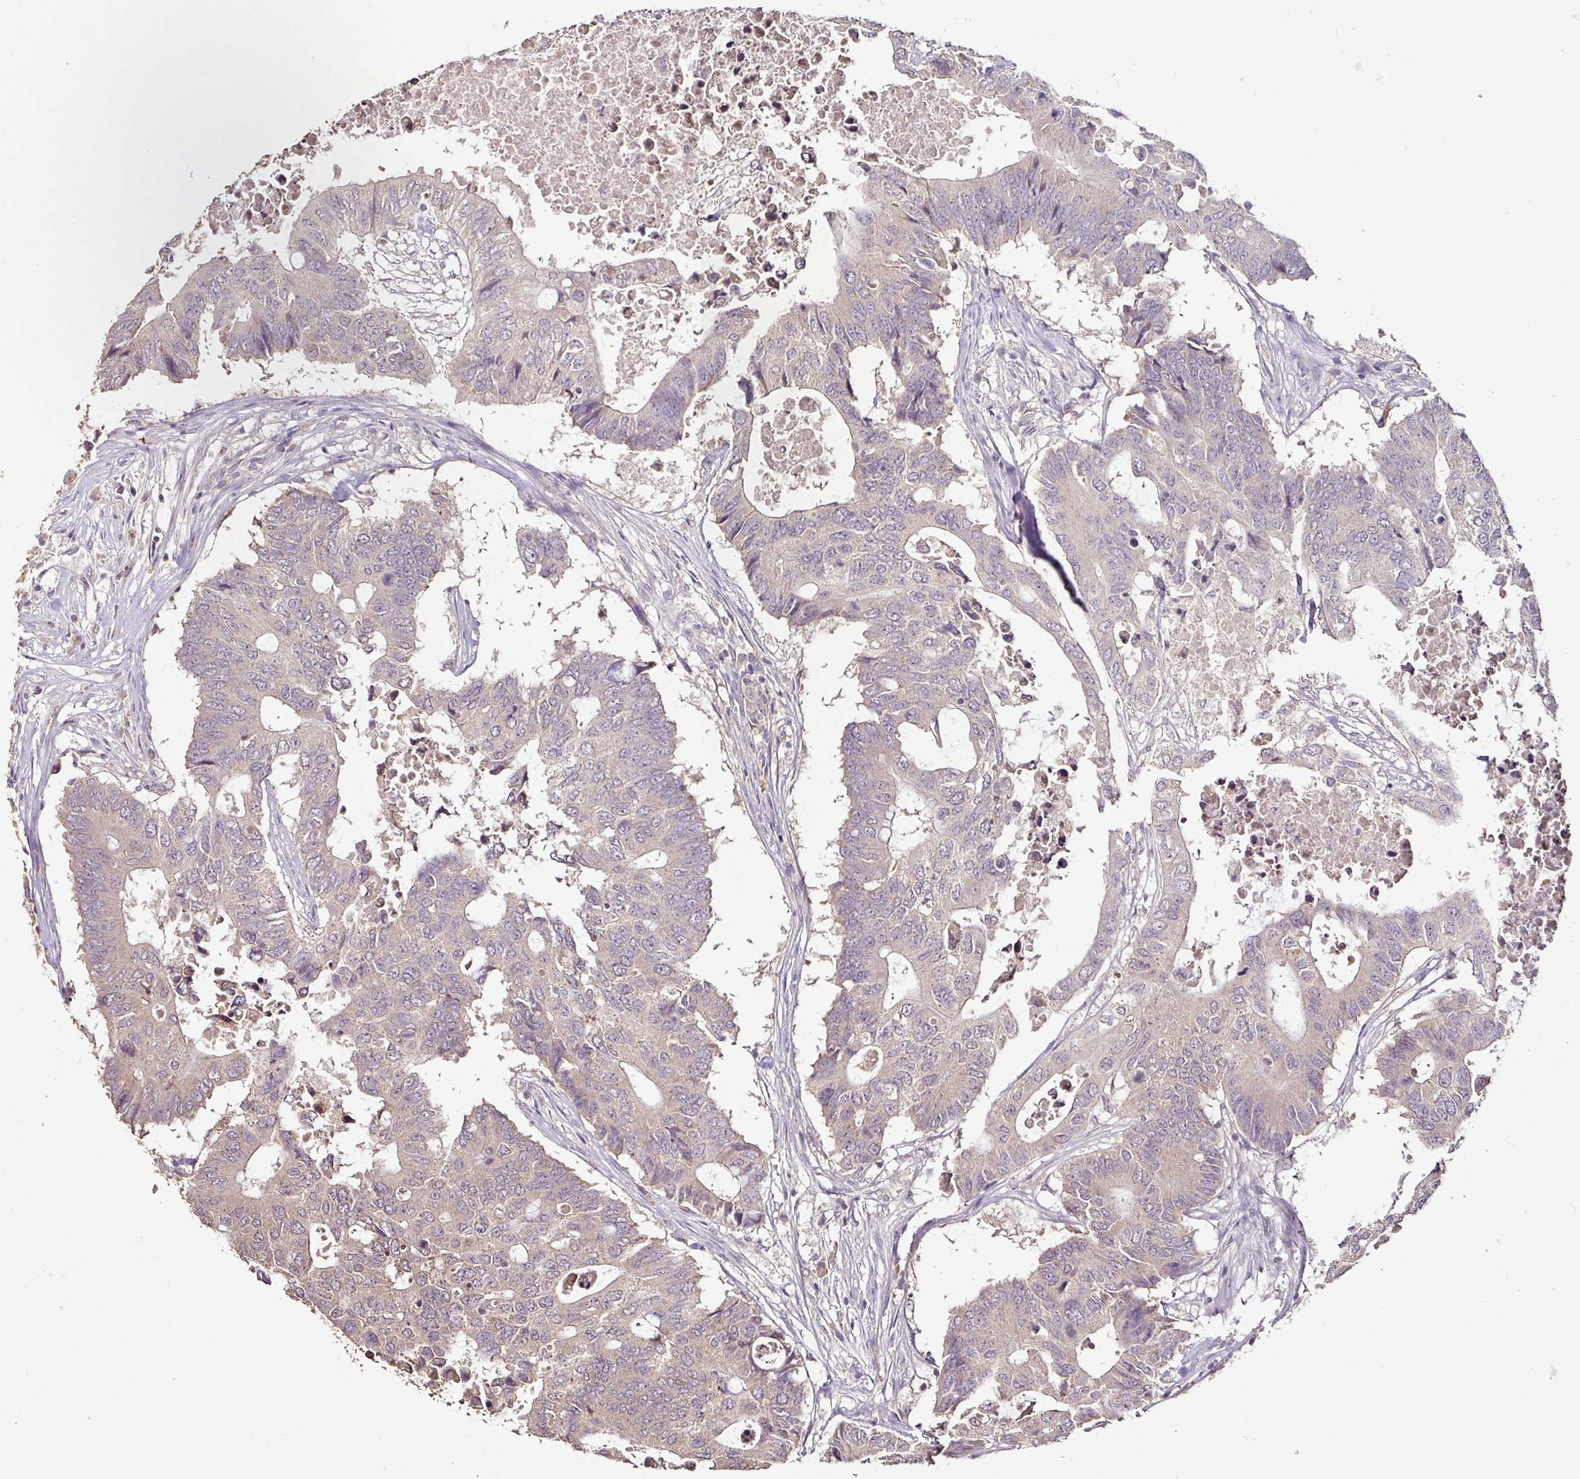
{"staining": {"intensity": "negative", "quantity": "none", "location": "none"}, "tissue": "colorectal cancer", "cell_type": "Tumor cells", "image_type": "cancer", "snomed": [{"axis": "morphology", "description": "Adenocarcinoma, NOS"}, {"axis": "topography", "description": "Colon"}], "caption": "A histopathology image of colorectal cancer stained for a protein demonstrates no brown staining in tumor cells. Nuclei are stained in blue.", "gene": "RPL38", "patient": {"sex": "male", "age": 71}}